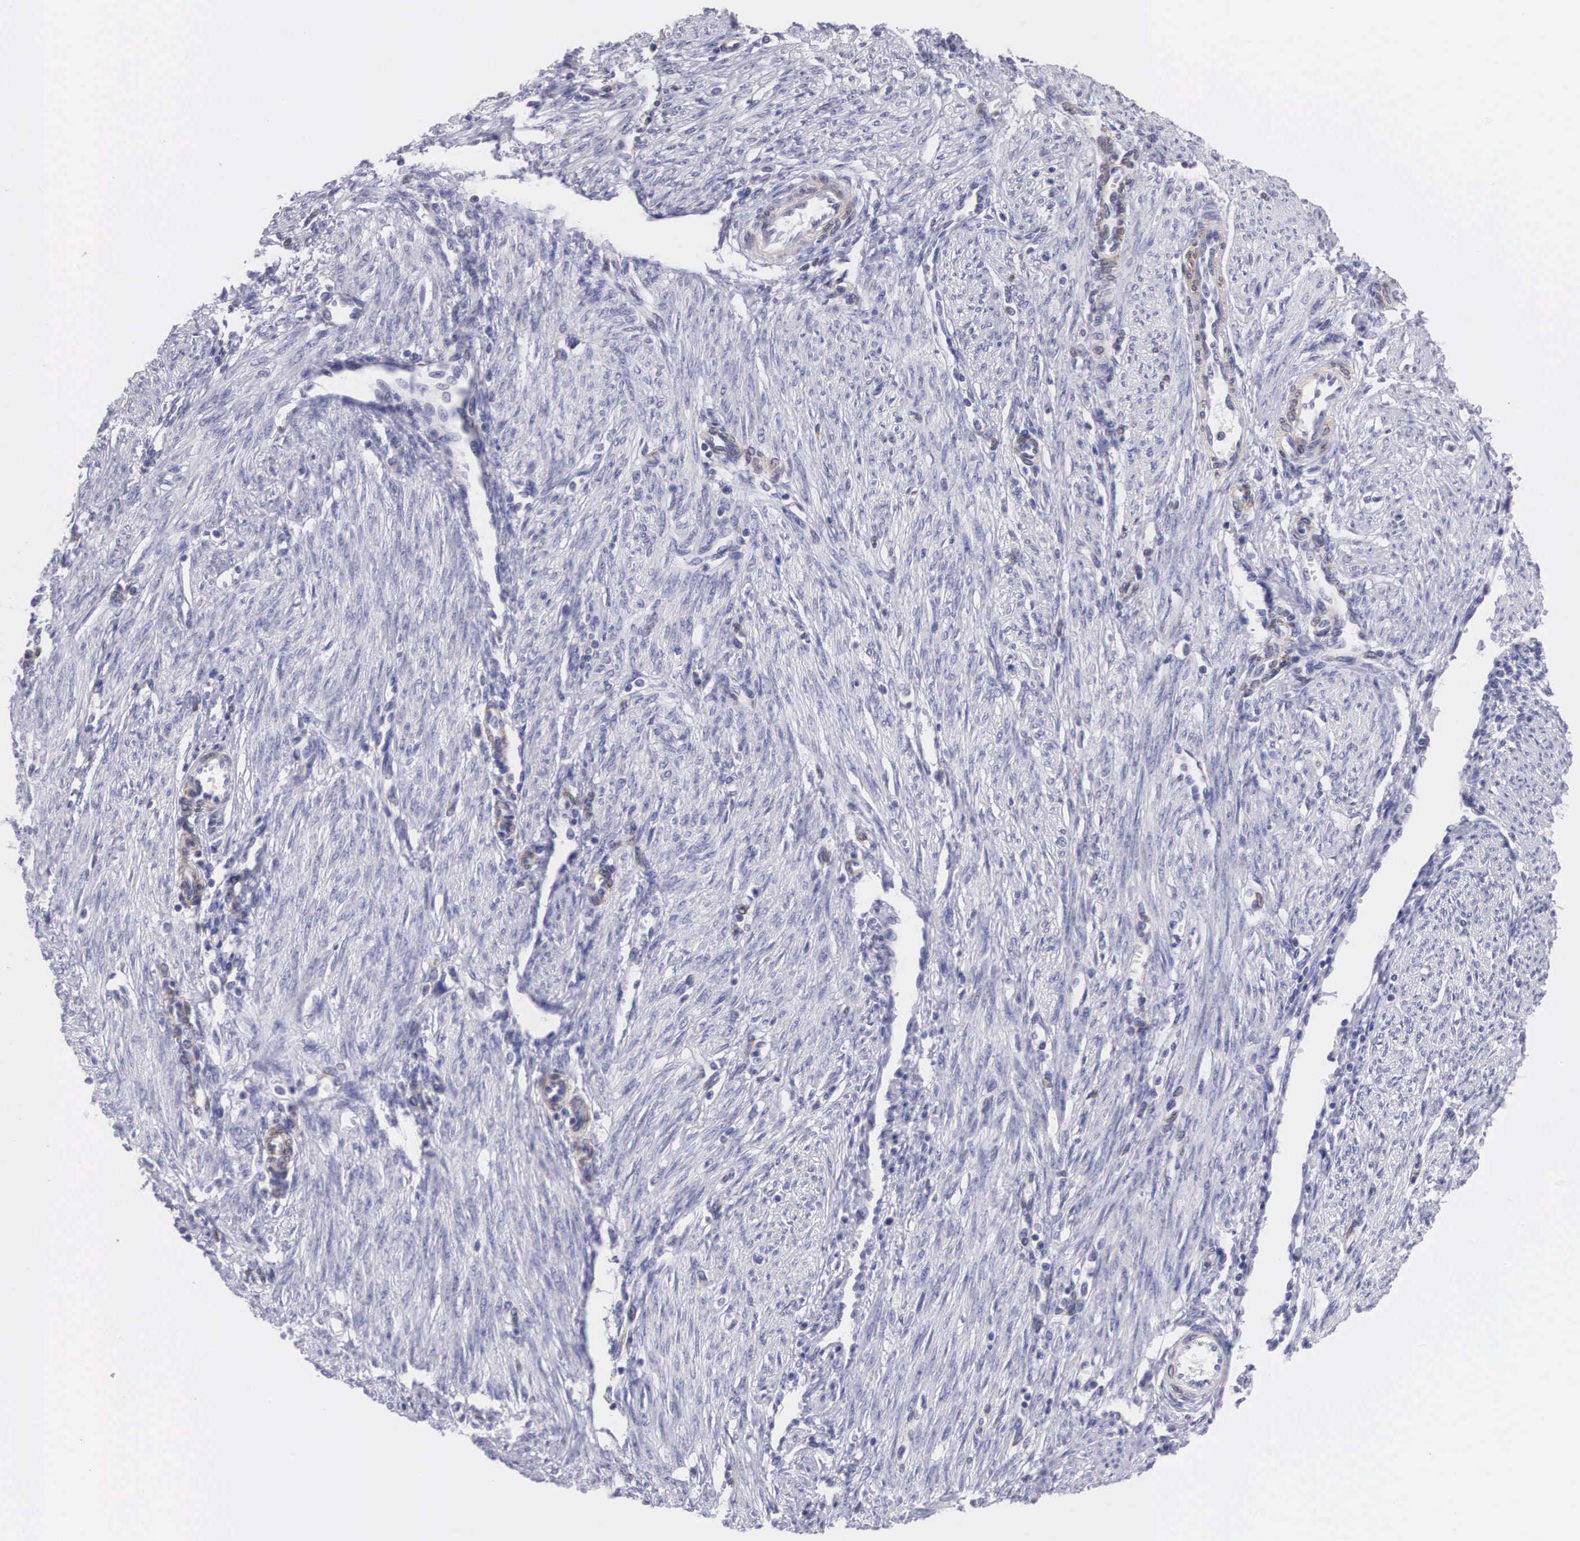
{"staining": {"intensity": "weak", "quantity": "<25%", "location": "nuclear"}, "tissue": "endometrial cancer", "cell_type": "Tumor cells", "image_type": "cancer", "snomed": [{"axis": "morphology", "description": "Adenocarcinoma, NOS"}, {"axis": "topography", "description": "Endometrium"}], "caption": "This micrograph is of endometrial cancer (adenocarcinoma) stained with immunohistochemistry to label a protein in brown with the nuclei are counter-stained blue. There is no positivity in tumor cells. (Brightfield microscopy of DAB (3,3'-diaminobenzidine) immunohistochemistry (IHC) at high magnification).", "gene": "ETV6", "patient": {"sex": "female", "age": 51}}